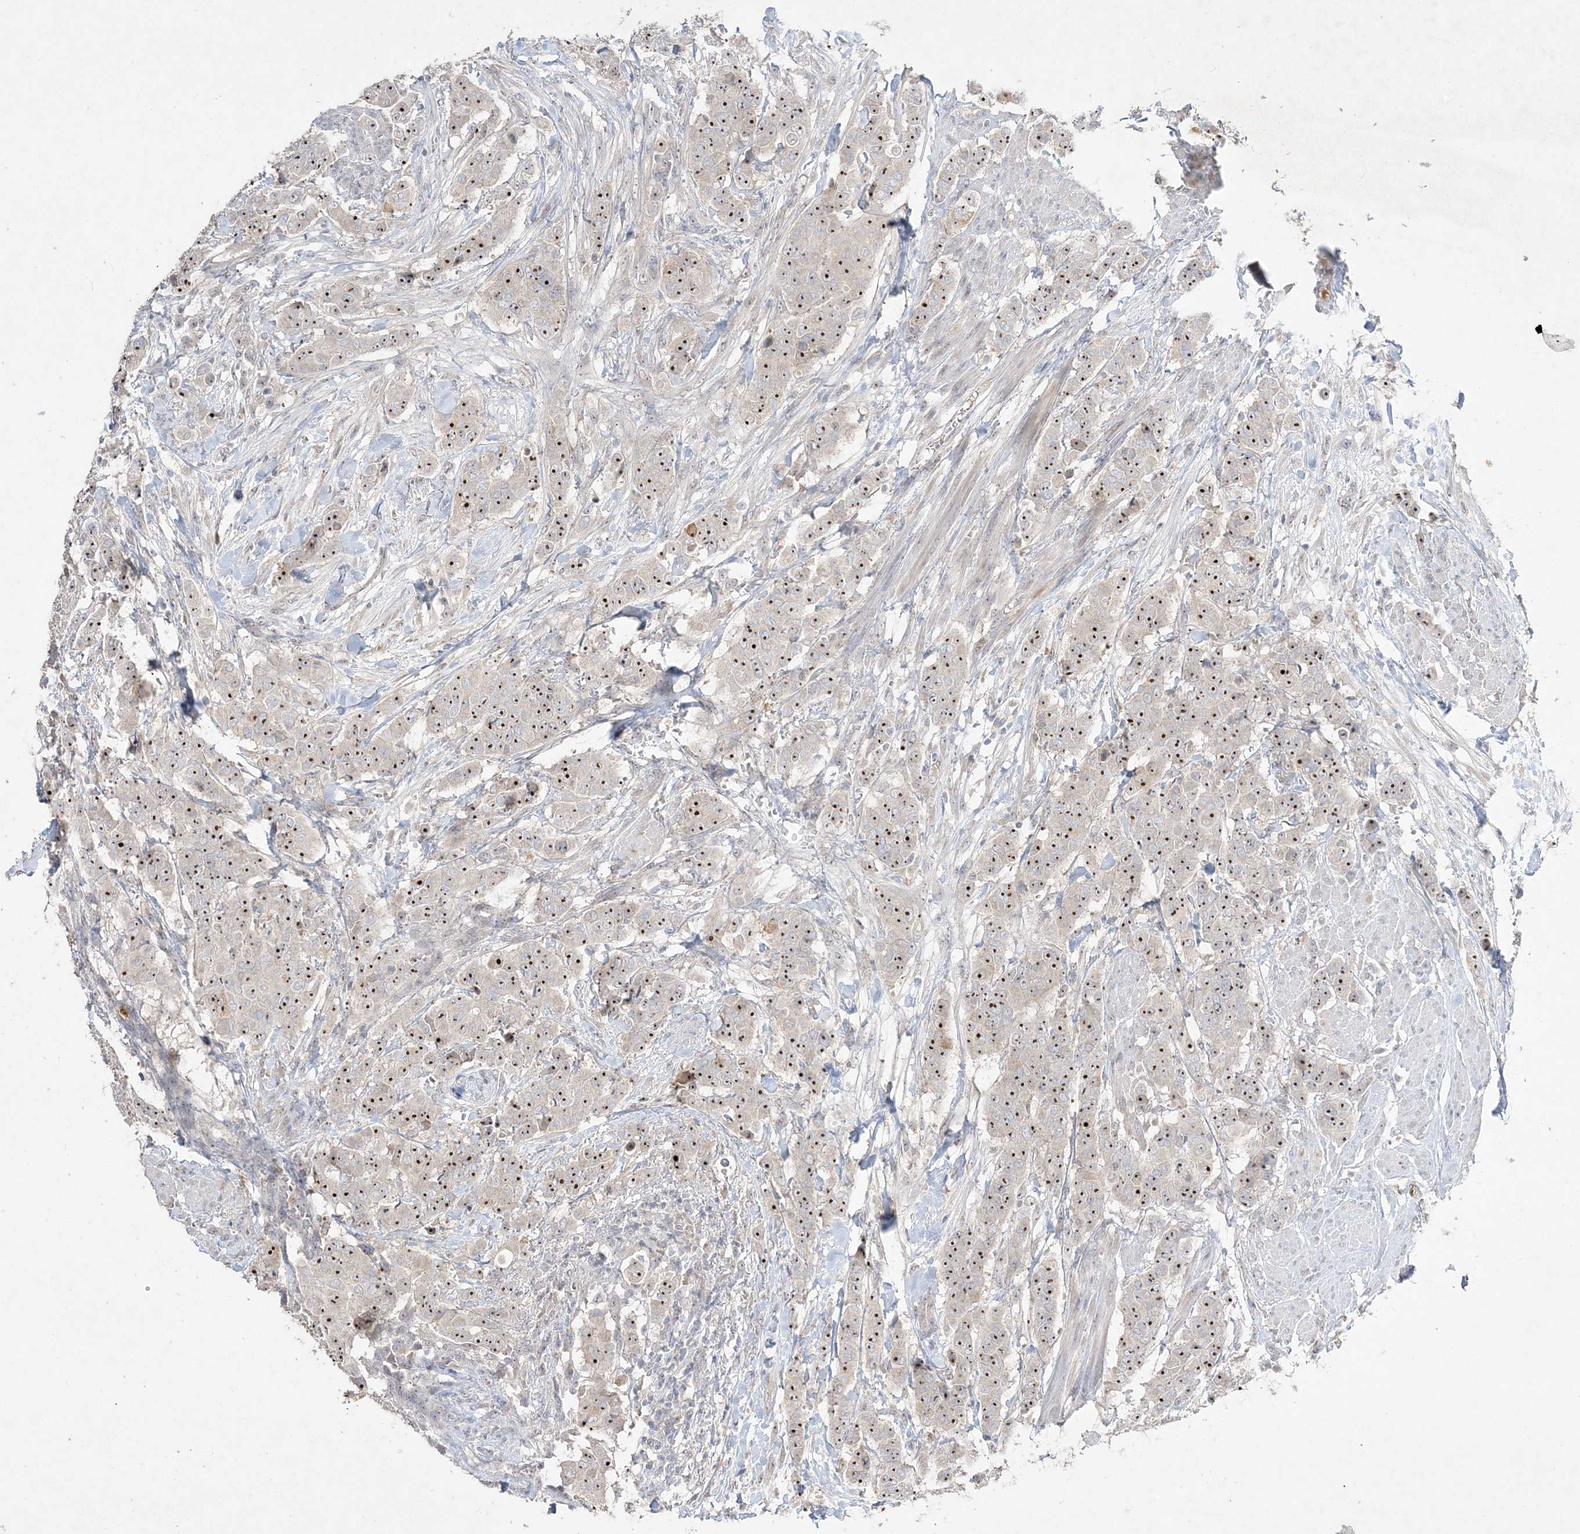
{"staining": {"intensity": "strong", "quantity": ">75%", "location": "nuclear"}, "tissue": "breast cancer", "cell_type": "Tumor cells", "image_type": "cancer", "snomed": [{"axis": "morphology", "description": "Duct carcinoma"}, {"axis": "topography", "description": "Breast"}], "caption": "High-magnification brightfield microscopy of infiltrating ductal carcinoma (breast) stained with DAB (3,3'-diaminobenzidine) (brown) and counterstained with hematoxylin (blue). tumor cells exhibit strong nuclear staining is present in about>75% of cells. The staining was performed using DAB, with brown indicating positive protein expression. Nuclei are stained blue with hematoxylin.", "gene": "NOP16", "patient": {"sex": "female", "age": 40}}